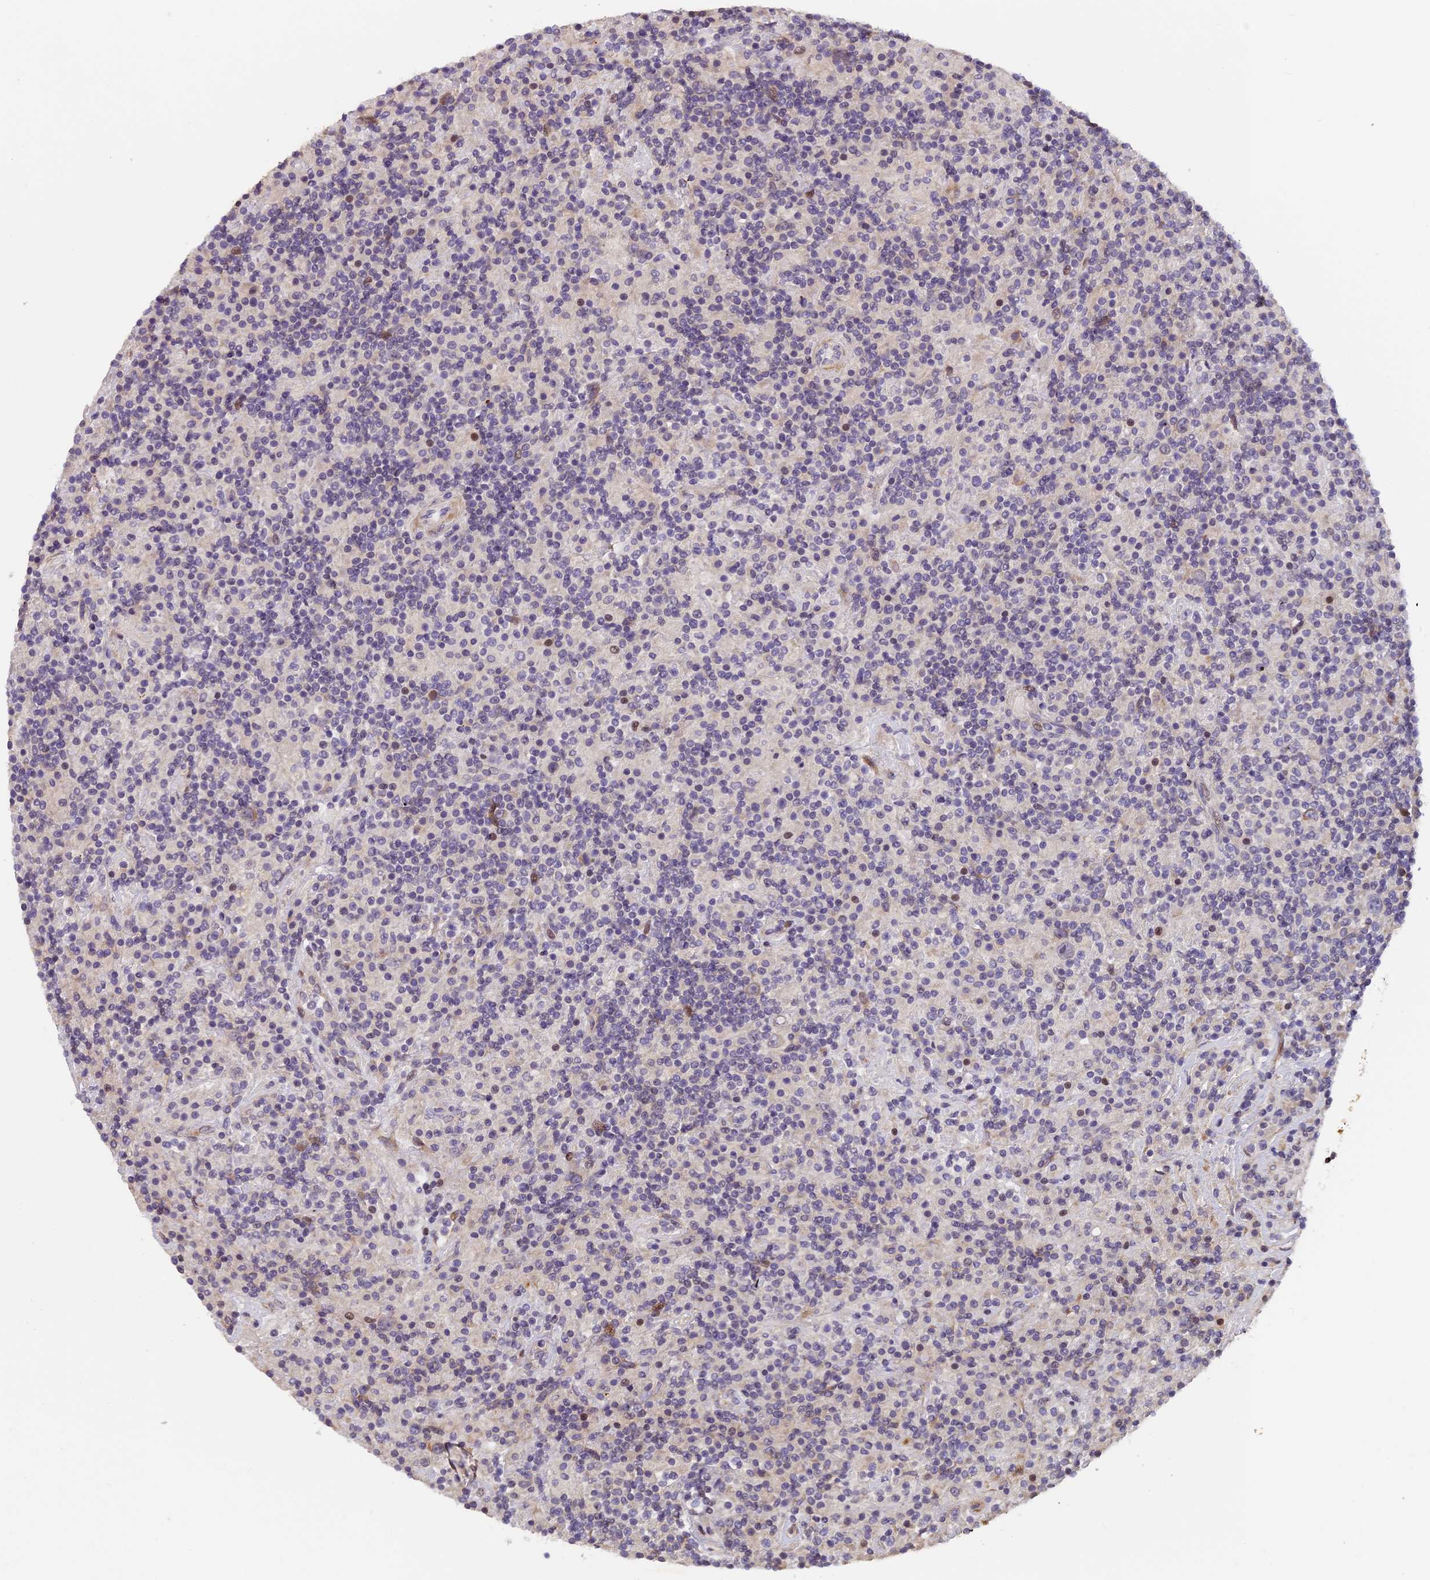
{"staining": {"intensity": "moderate", "quantity": "<25%", "location": "cytoplasmic/membranous"}, "tissue": "lymphoma", "cell_type": "Tumor cells", "image_type": "cancer", "snomed": [{"axis": "morphology", "description": "Hodgkin's disease, NOS"}, {"axis": "topography", "description": "Lymph node"}], "caption": "Immunohistochemistry photomicrograph of Hodgkin's disease stained for a protein (brown), which shows low levels of moderate cytoplasmic/membranous staining in approximately <25% of tumor cells.", "gene": "RAB28", "patient": {"sex": "male", "age": 70}}